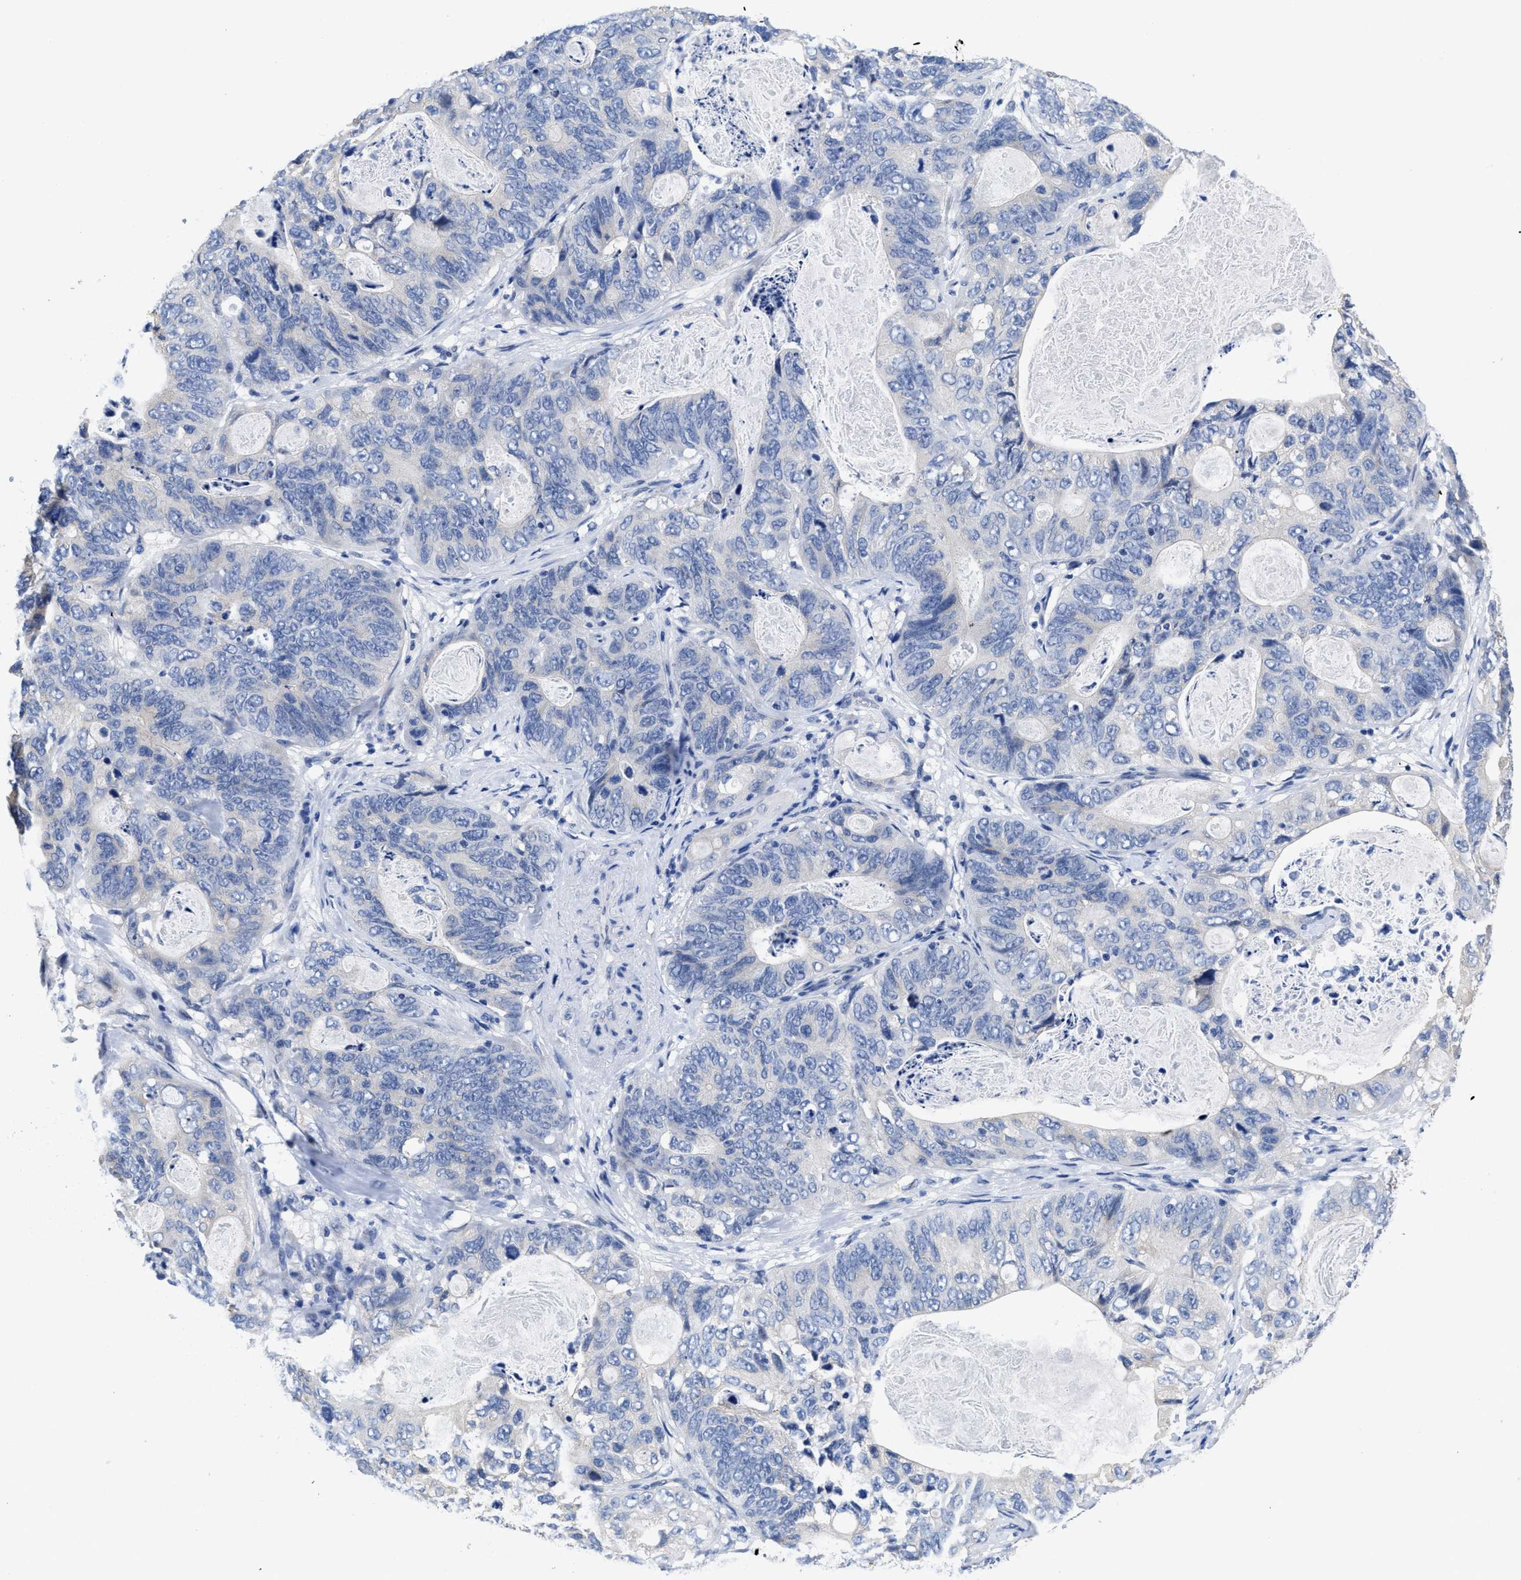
{"staining": {"intensity": "negative", "quantity": "none", "location": "none"}, "tissue": "stomach cancer", "cell_type": "Tumor cells", "image_type": "cancer", "snomed": [{"axis": "morphology", "description": "Normal tissue, NOS"}, {"axis": "morphology", "description": "Adenocarcinoma, NOS"}, {"axis": "topography", "description": "Stomach"}], "caption": "Adenocarcinoma (stomach) was stained to show a protein in brown. There is no significant expression in tumor cells. Nuclei are stained in blue.", "gene": "HOOK1", "patient": {"sex": "female", "age": 89}}